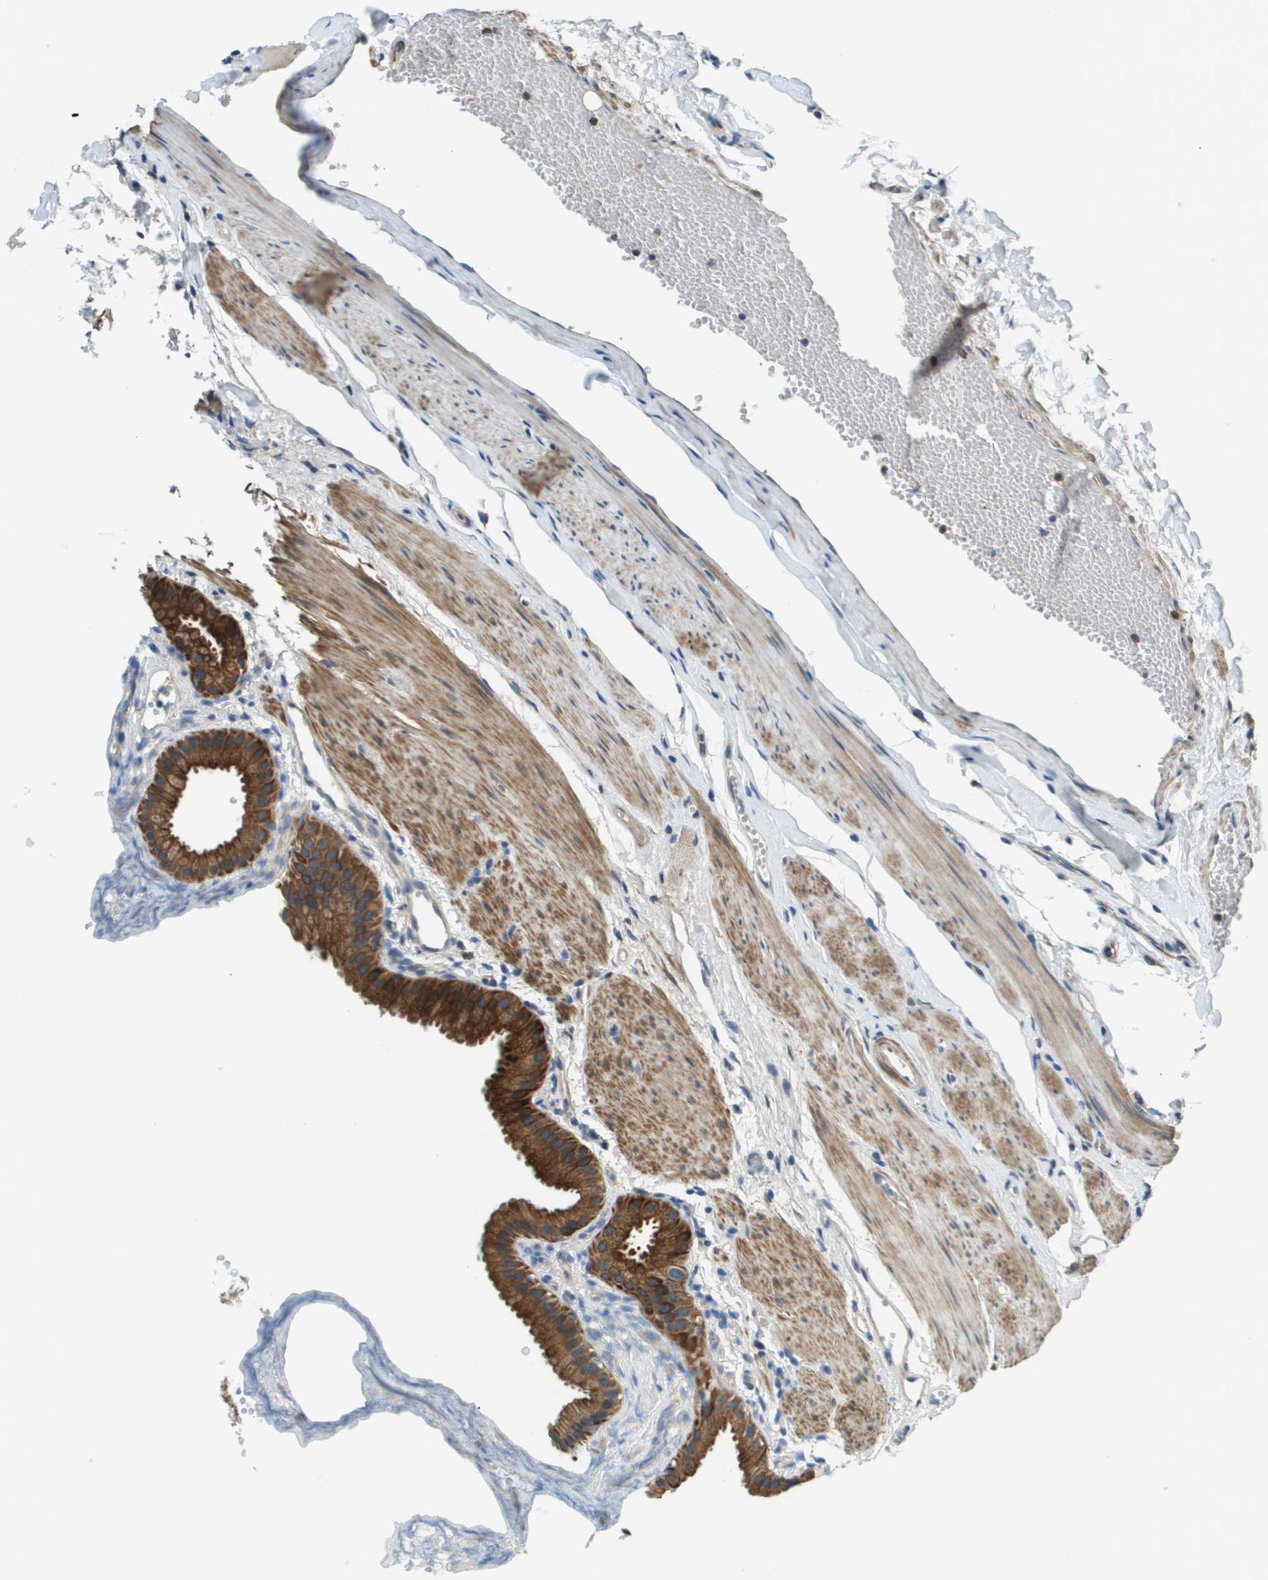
{"staining": {"intensity": "strong", "quantity": ">75%", "location": "cytoplasmic/membranous"}, "tissue": "gallbladder", "cell_type": "Glandular cells", "image_type": "normal", "snomed": [{"axis": "morphology", "description": "Normal tissue, NOS"}, {"axis": "topography", "description": "Gallbladder"}], "caption": "A micrograph of gallbladder stained for a protein demonstrates strong cytoplasmic/membranous brown staining in glandular cells. The staining is performed using DAB brown chromogen to label protein expression. The nuclei are counter-stained blue using hematoxylin.", "gene": "CNPY3", "patient": {"sex": "female", "age": 64}}